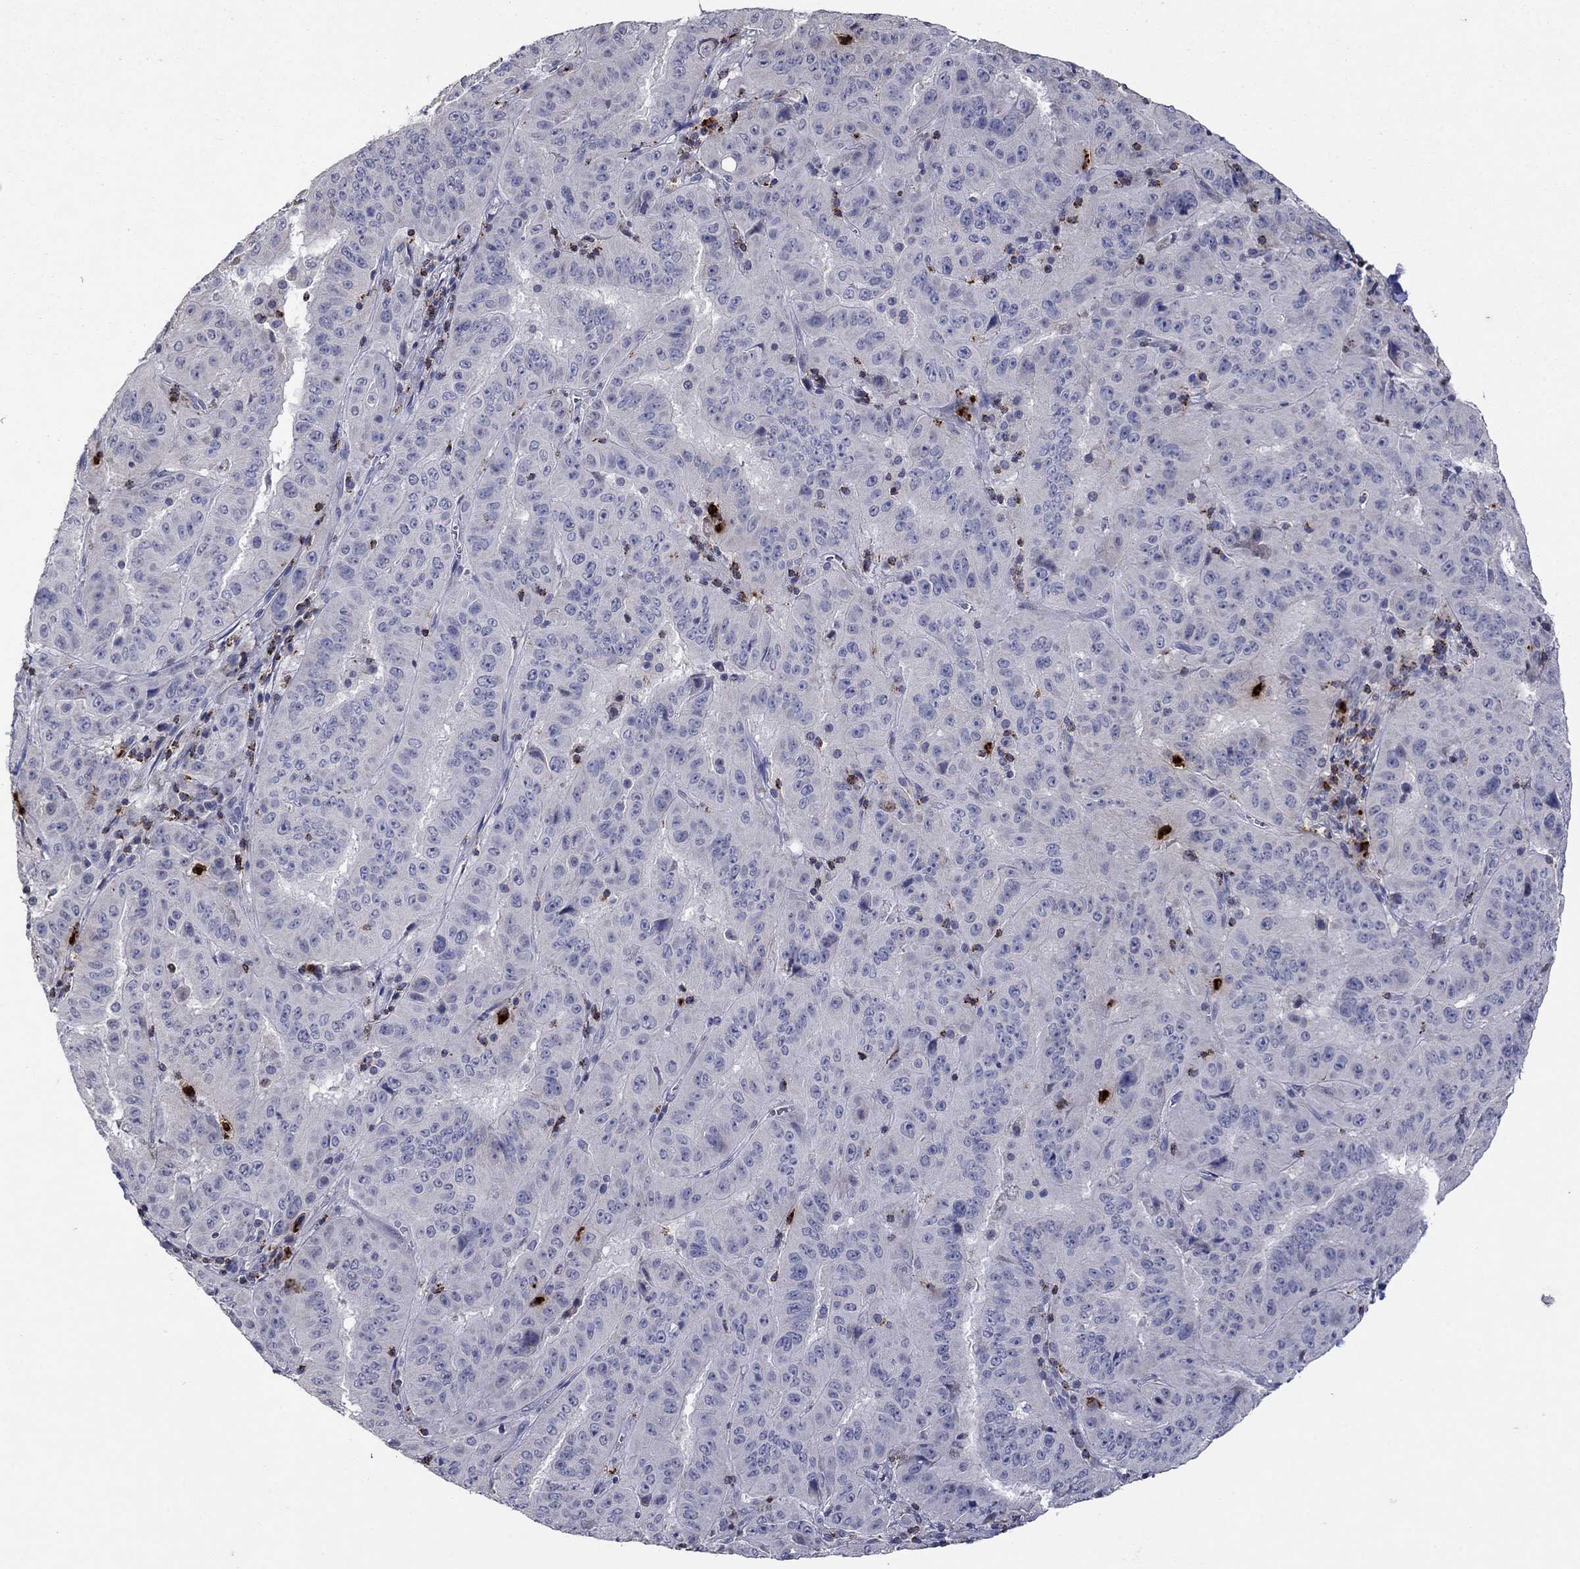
{"staining": {"intensity": "negative", "quantity": "none", "location": "none"}, "tissue": "pancreatic cancer", "cell_type": "Tumor cells", "image_type": "cancer", "snomed": [{"axis": "morphology", "description": "Adenocarcinoma, NOS"}, {"axis": "topography", "description": "Pancreas"}], "caption": "Tumor cells show no significant protein expression in pancreatic cancer (adenocarcinoma). (Stains: DAB (3,3'-diaminobenzidine) immunohistochemistry with hematoxylin counter stain, Microscopy: brightfield microscopy at high magnification).", "gene": "CCL5", "patient": {"sex": "male", "age": 63}}